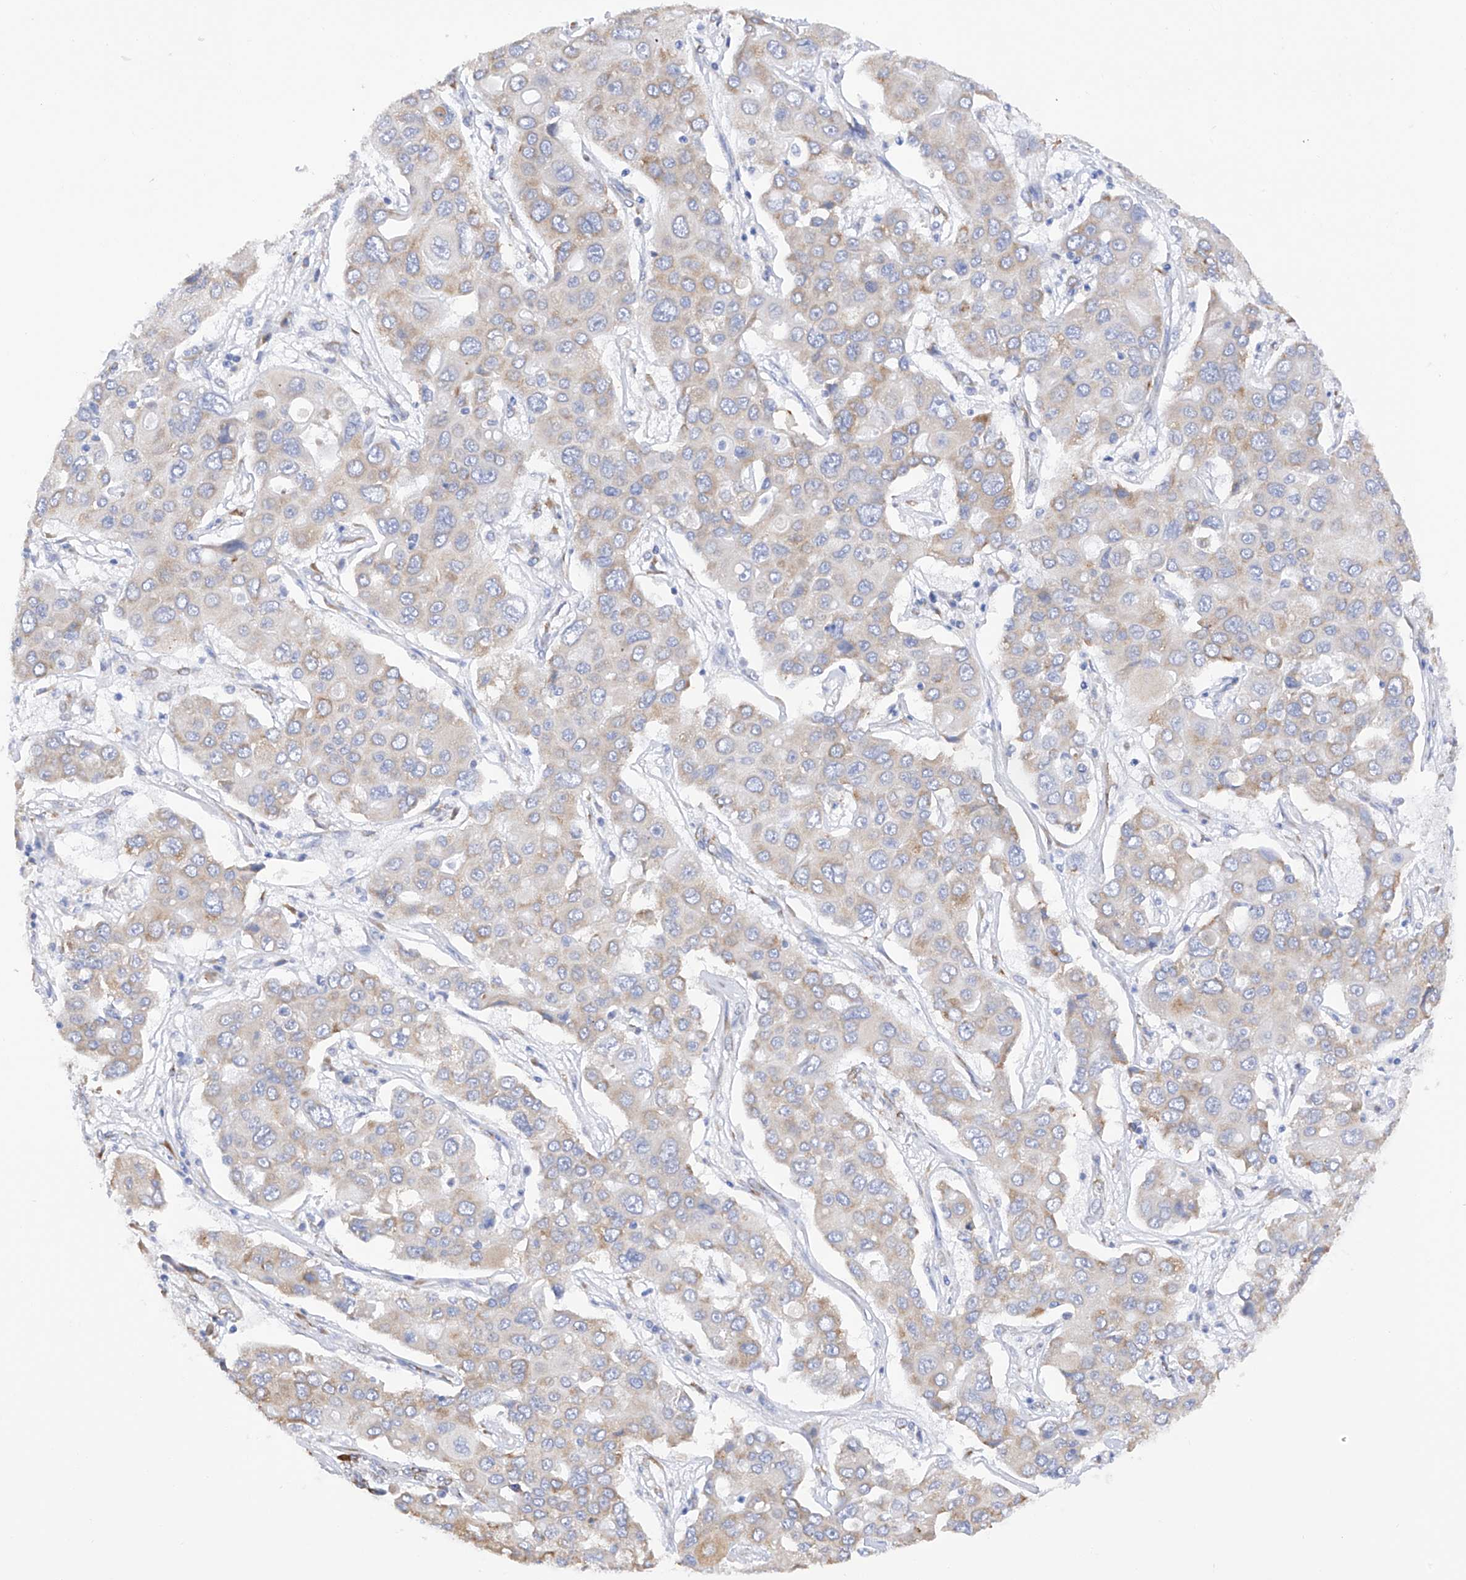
{"staining": {"intensity": "moderate", "quantity": "<25%", "location": "cytoplasmic/membranous"}, "tissue": "liver cancer", "cell_type": "Tumor cells", "image_type": "cancer", "snomed": [{"axis": "morphology", "description": "Cholangiocarcinoma"}, {"axis": "topography", "description": "Liver"}], "caption": "Immunohistochemical staining of human liver cancer (cholangiocarcinoma) reveals moderate cytoplasmic/membranous protein staining in approximately <25% of tumor cells.", "gene": "PDIA5", "patient": {"sex": "male", "age": 67}}